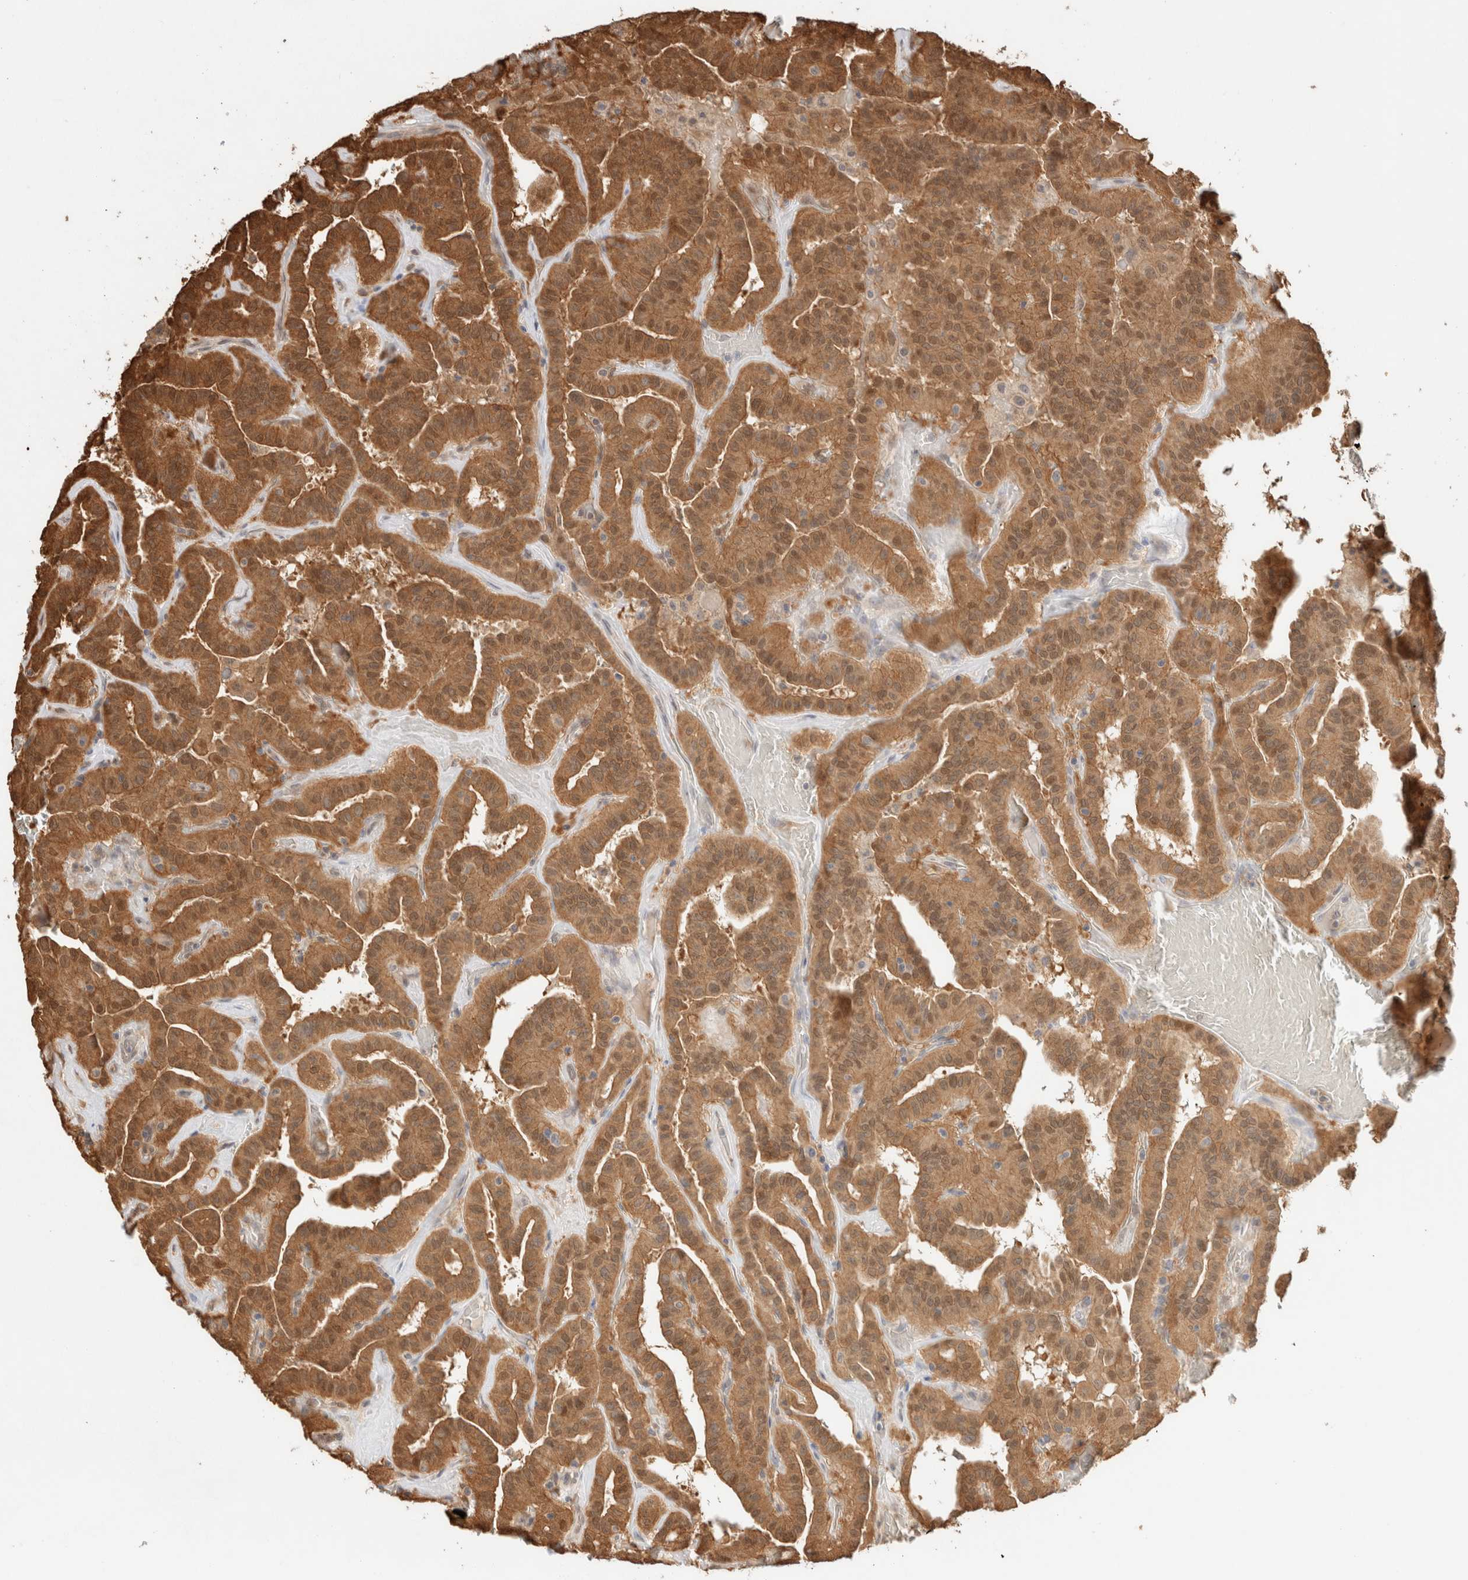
{"staining": {"intensity": "moderate", "quantity": ">75%", "location": "cytoplasmic/membranous,nuclear"}, "tissue": "thyroid cancer", "cell_type": "Tumor cells", "image_type": "cancer", "snomed": [{"axis": "morphology", "description": "Papillary adenocarcinoma, NOS"}, {"axis": "topography", "description": "Thyroid gland"}], "caption": "DAB immunohistochemical staining of human thyroid cancer displays moderate cytoplasmic/membranous and nuclear protein positivity in about >75% of tumor cells.", "gene": "CA13", "patient": {"sex": "male", "age": 77}}